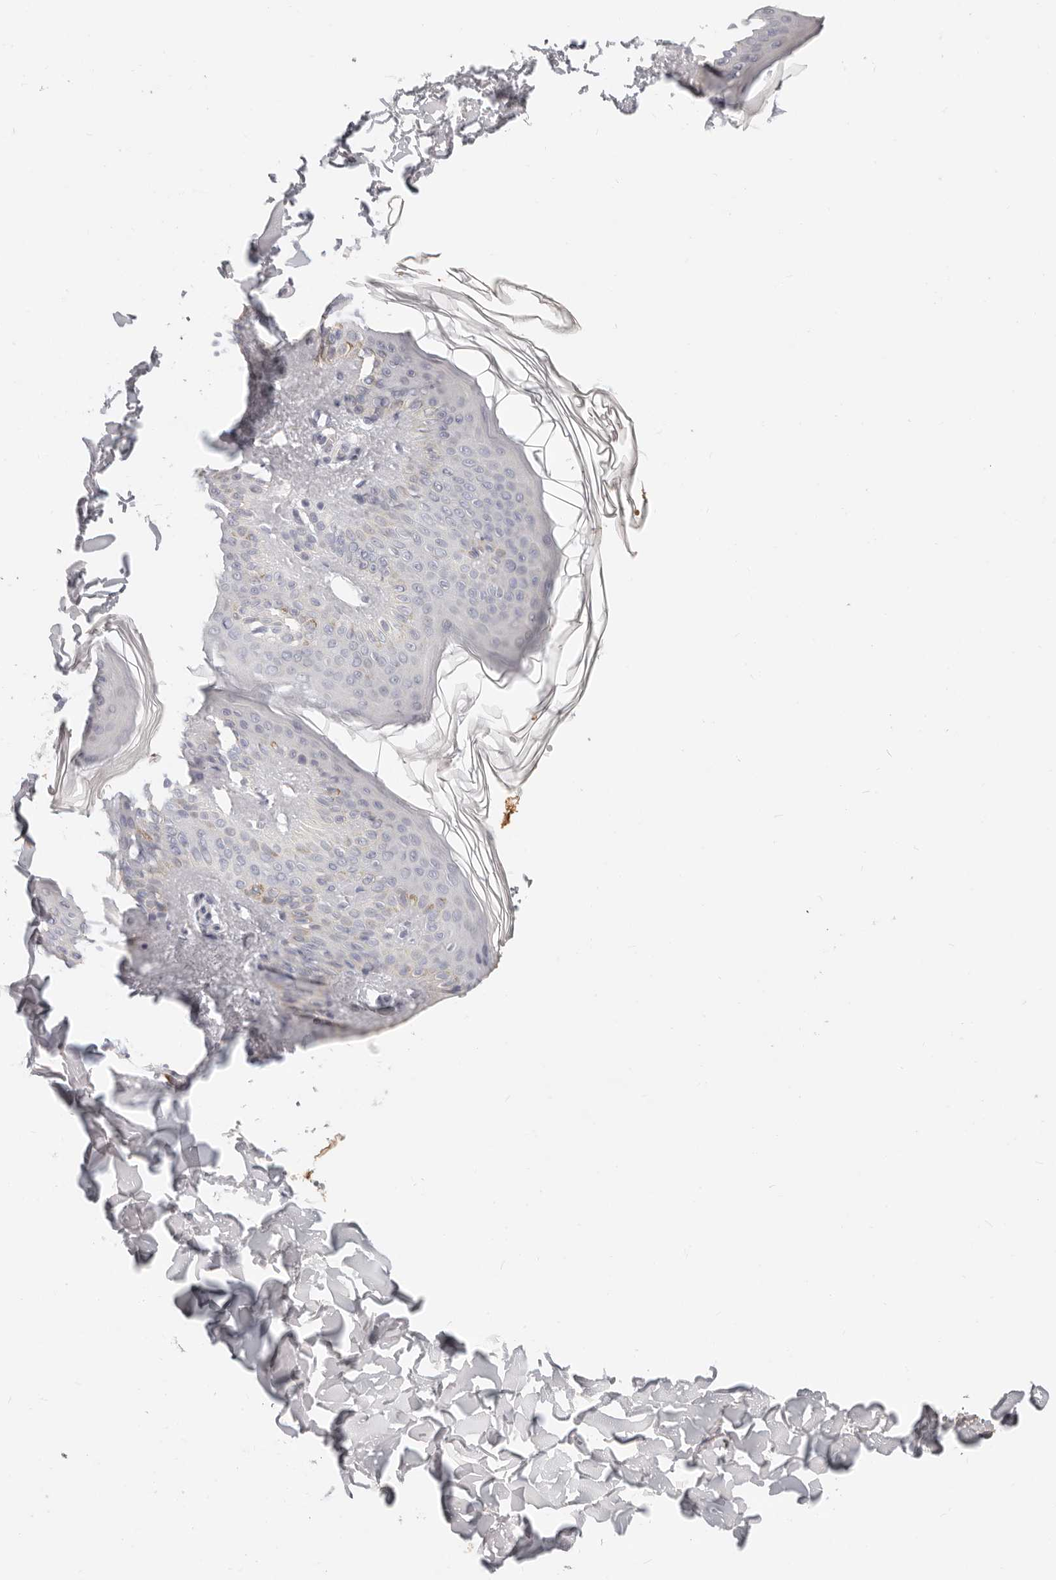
{"staining": {"intensity": "negative", "quantity": "none", "location": "none"}, "tissue": "skin", "cell_type": "Fibroblasts", "image_type": "normal", "snomed": [{"axis": "morphology", "description": "Normal tissue, NOS"}, {"axis": "morphology", "description": "Neoplasm, benign, NOS"}, {"axis": "topography", "description": "Skin"}, {"axis": "topography", "description": "Soft tissue"}], "caption": "Fibroblasts show no significant protein positivity in unremarkable skin.", "gene": "TMEM63B", "patient": {"sex": "male", "age": 26}}